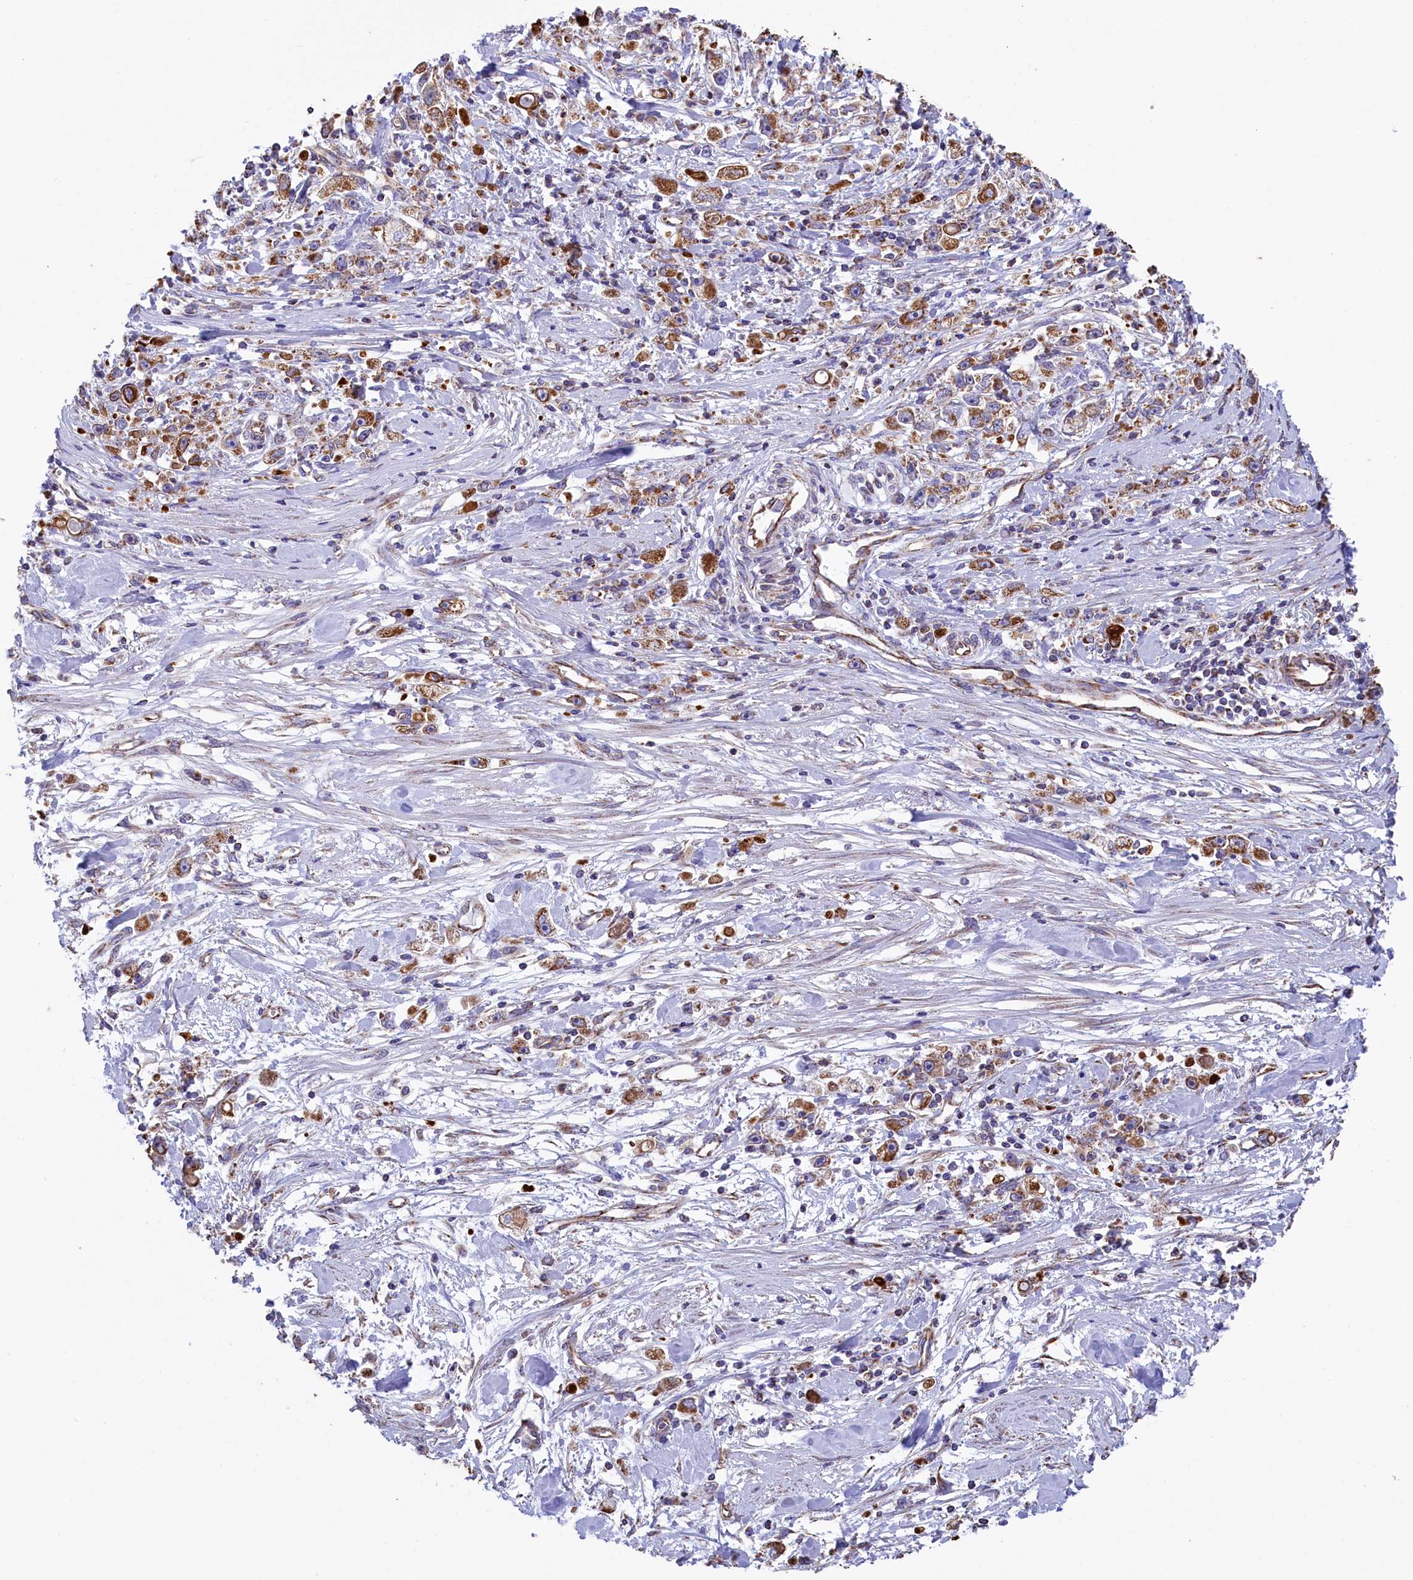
{"staining": {"intensity": "strong", "quantity": ">75%", "location": "cytoplasmic/membranous"}, "tissue": "stomach cancer", "cell_type": "Tumor cells", "image_type": "cancer", "snomed": [{"axis": "morphology", "description": "Adenocarcinoma, NOS"}, {"axis": "topography", "description": "Stomach"}], "caption": "High-magnification brightfield microscopy of stomach cancer (adenocarcinoma) stained with DAB (3,3'-diaminobenzidine) (brown) and counterstained with hematoxylin (blue). tumor cells exhibit strong cytoplasmic/membranous positivity is identified in about>75% of cells.", "gene": "GATB", "patient": {"sex": "female", "age": 59}}